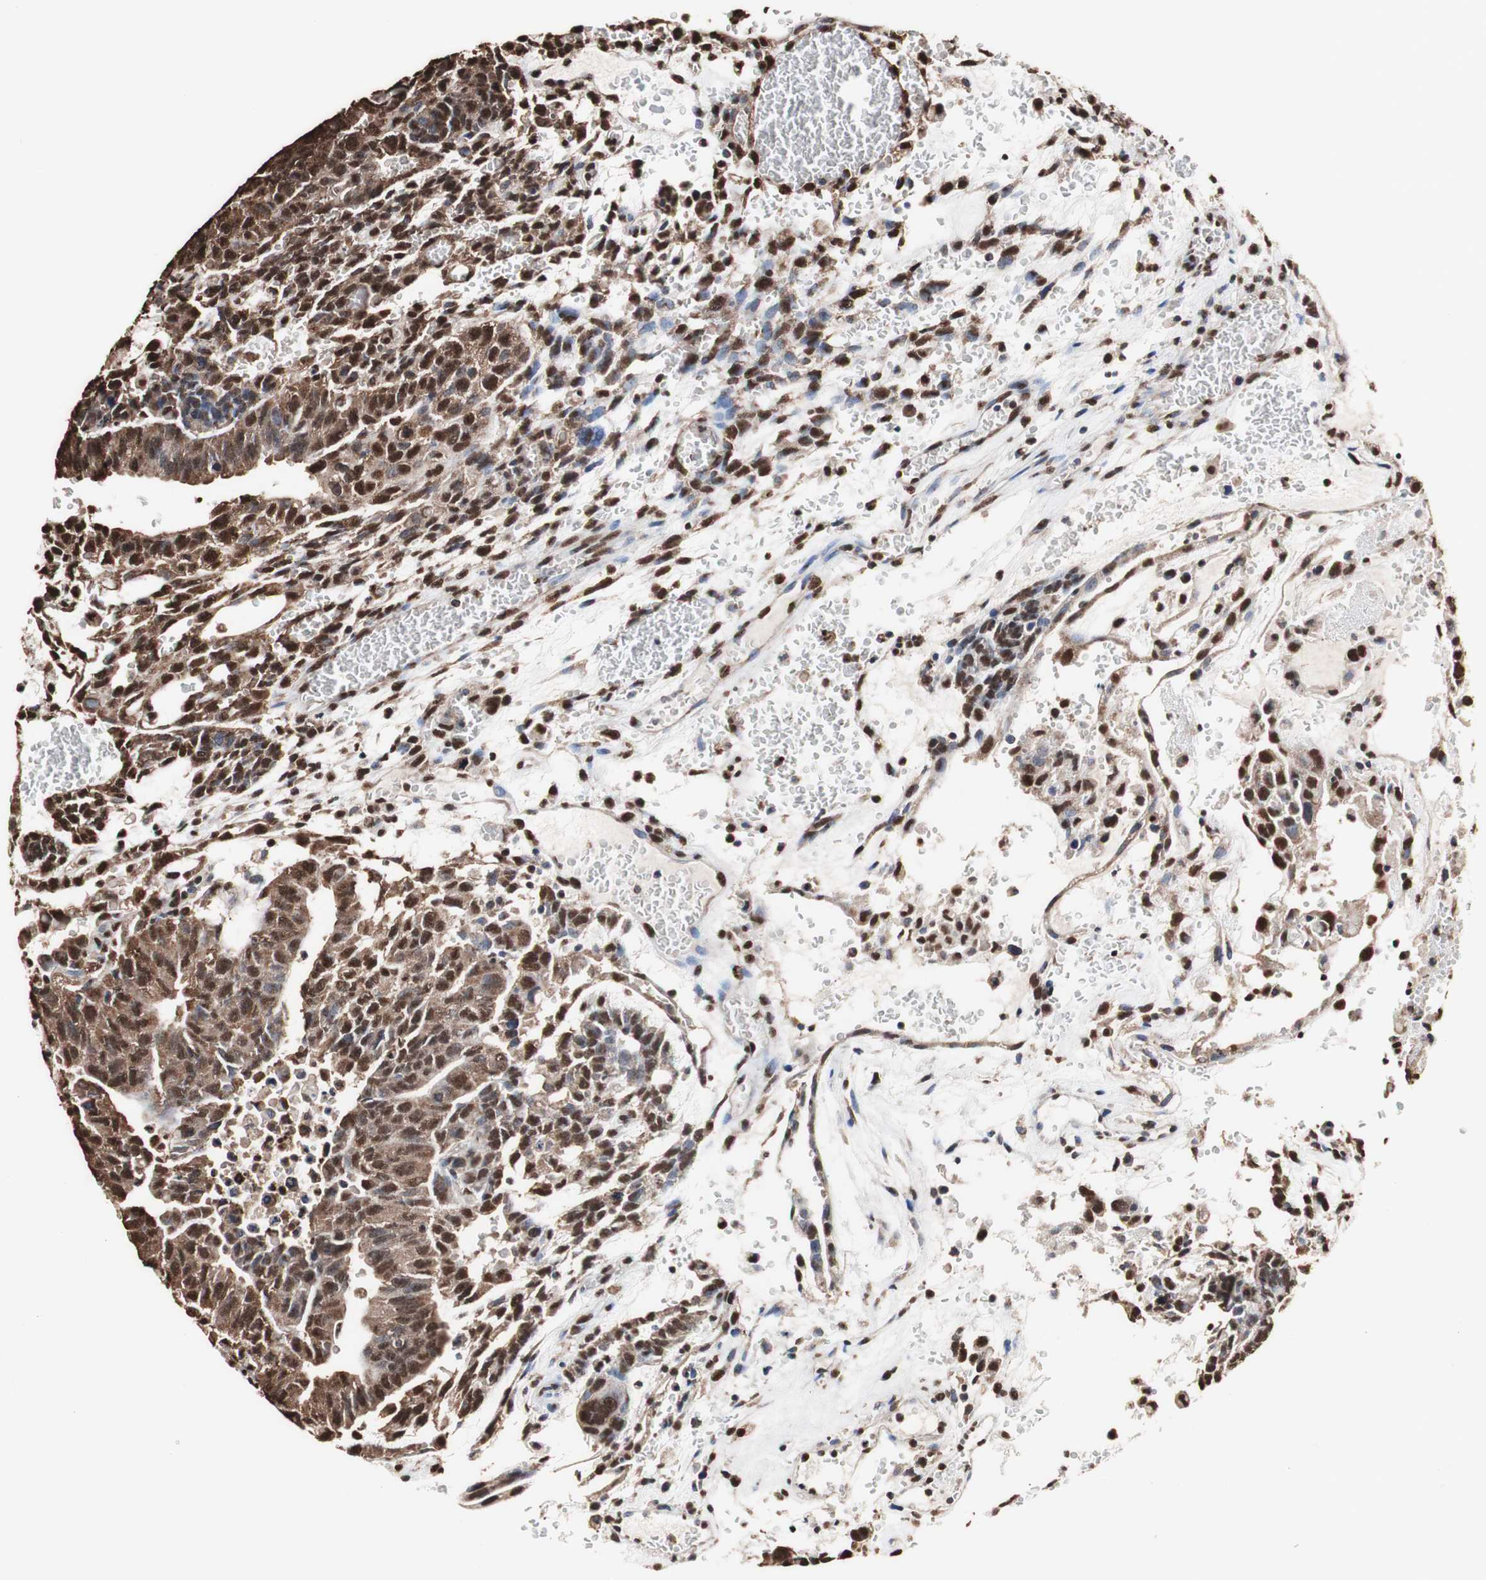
{"staining": {"intensity": "strong", "quantity": ">75%", "location": "cytoplasmic/membranous,nuclear"}, "tissue": "testis cancer", "cell_type": "Tumor cells", "image_type": "cancer", "snomed": [{"axis": "morphology", "description": "Seminoma, NOS"}, {"axis": "morphology", "description": "Carcinoma, Embryonal, NOS"}, {"axis": "topography", "description": "Testis"}], "caption": "Immunohistochemical staining of testis seminoma displays high levels of strong cytoplasmic/membranous and nuclear positivity in about >75% of tumor cells.", "gene": "PIDD1", "patient": {"sex": "male", "age": 52}}